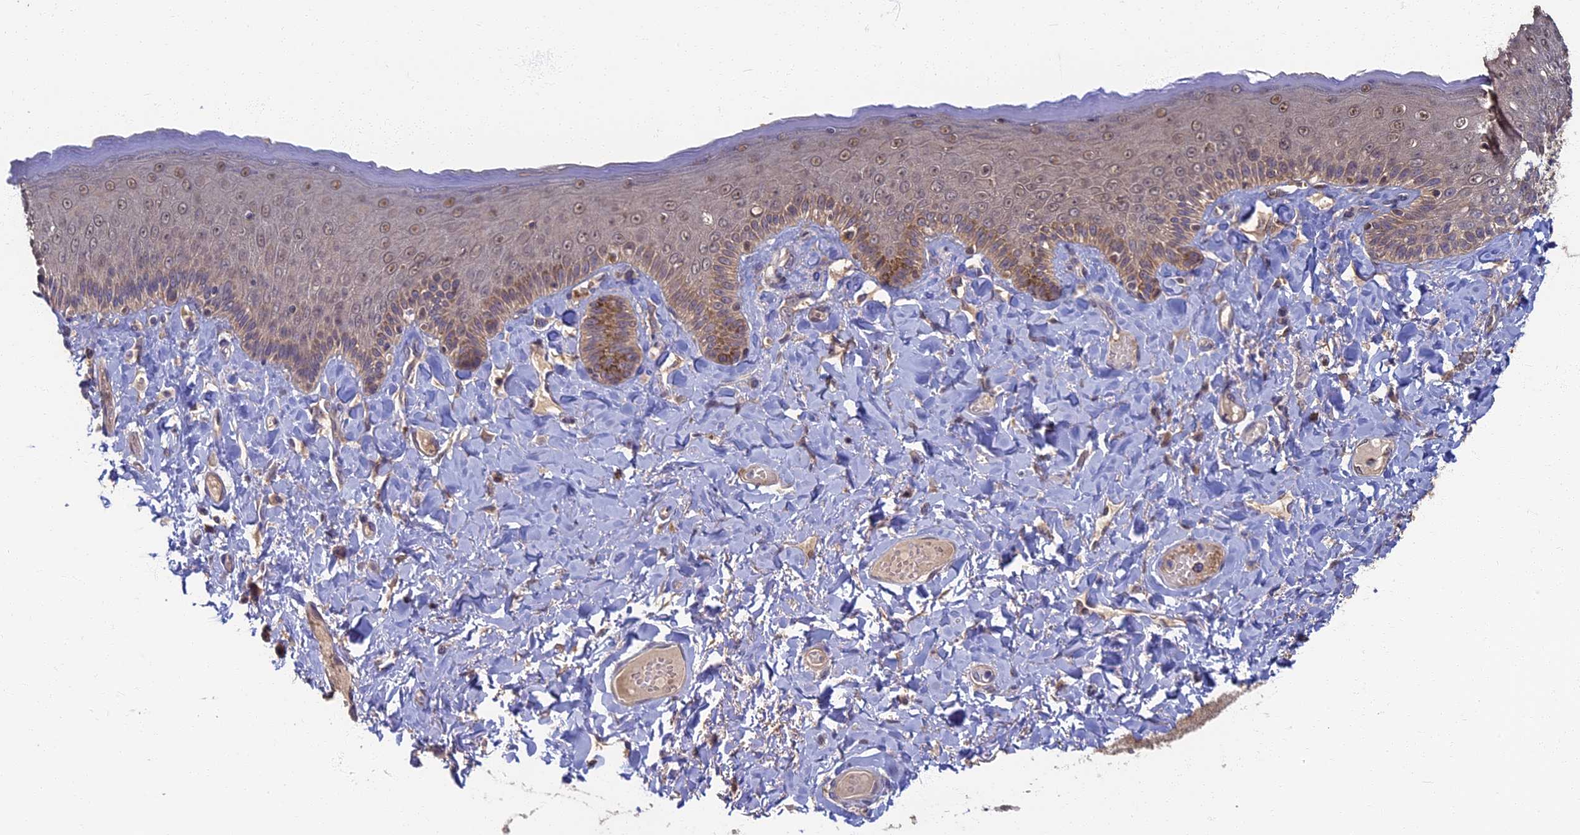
{"staining": {"intensity": "moderate", "quantity": "<25%", "location": "cytoplasmic/membranous,nuclear"}, "tissue": "skin", "cell_type": "Epidermal cells", "image_type": "normal", "snomed": [{"axis": "morphology", "description": "Normal tissue, NOS"}, {"axis": "topography", "description": "Anal"}], "caption": "Immunohistochemistry (IHC) histopathology image of normal skin: human skin stained using IHC shows low levels of moderate protein expression localized specifically in the cytoplasmic/membranous,nuclear of epidermal cells, appearing as a cytoplasmic/membranous,nuclear brown color.", "gene": "RSPH3", "patient": {"sex": "male", "age": 69}}